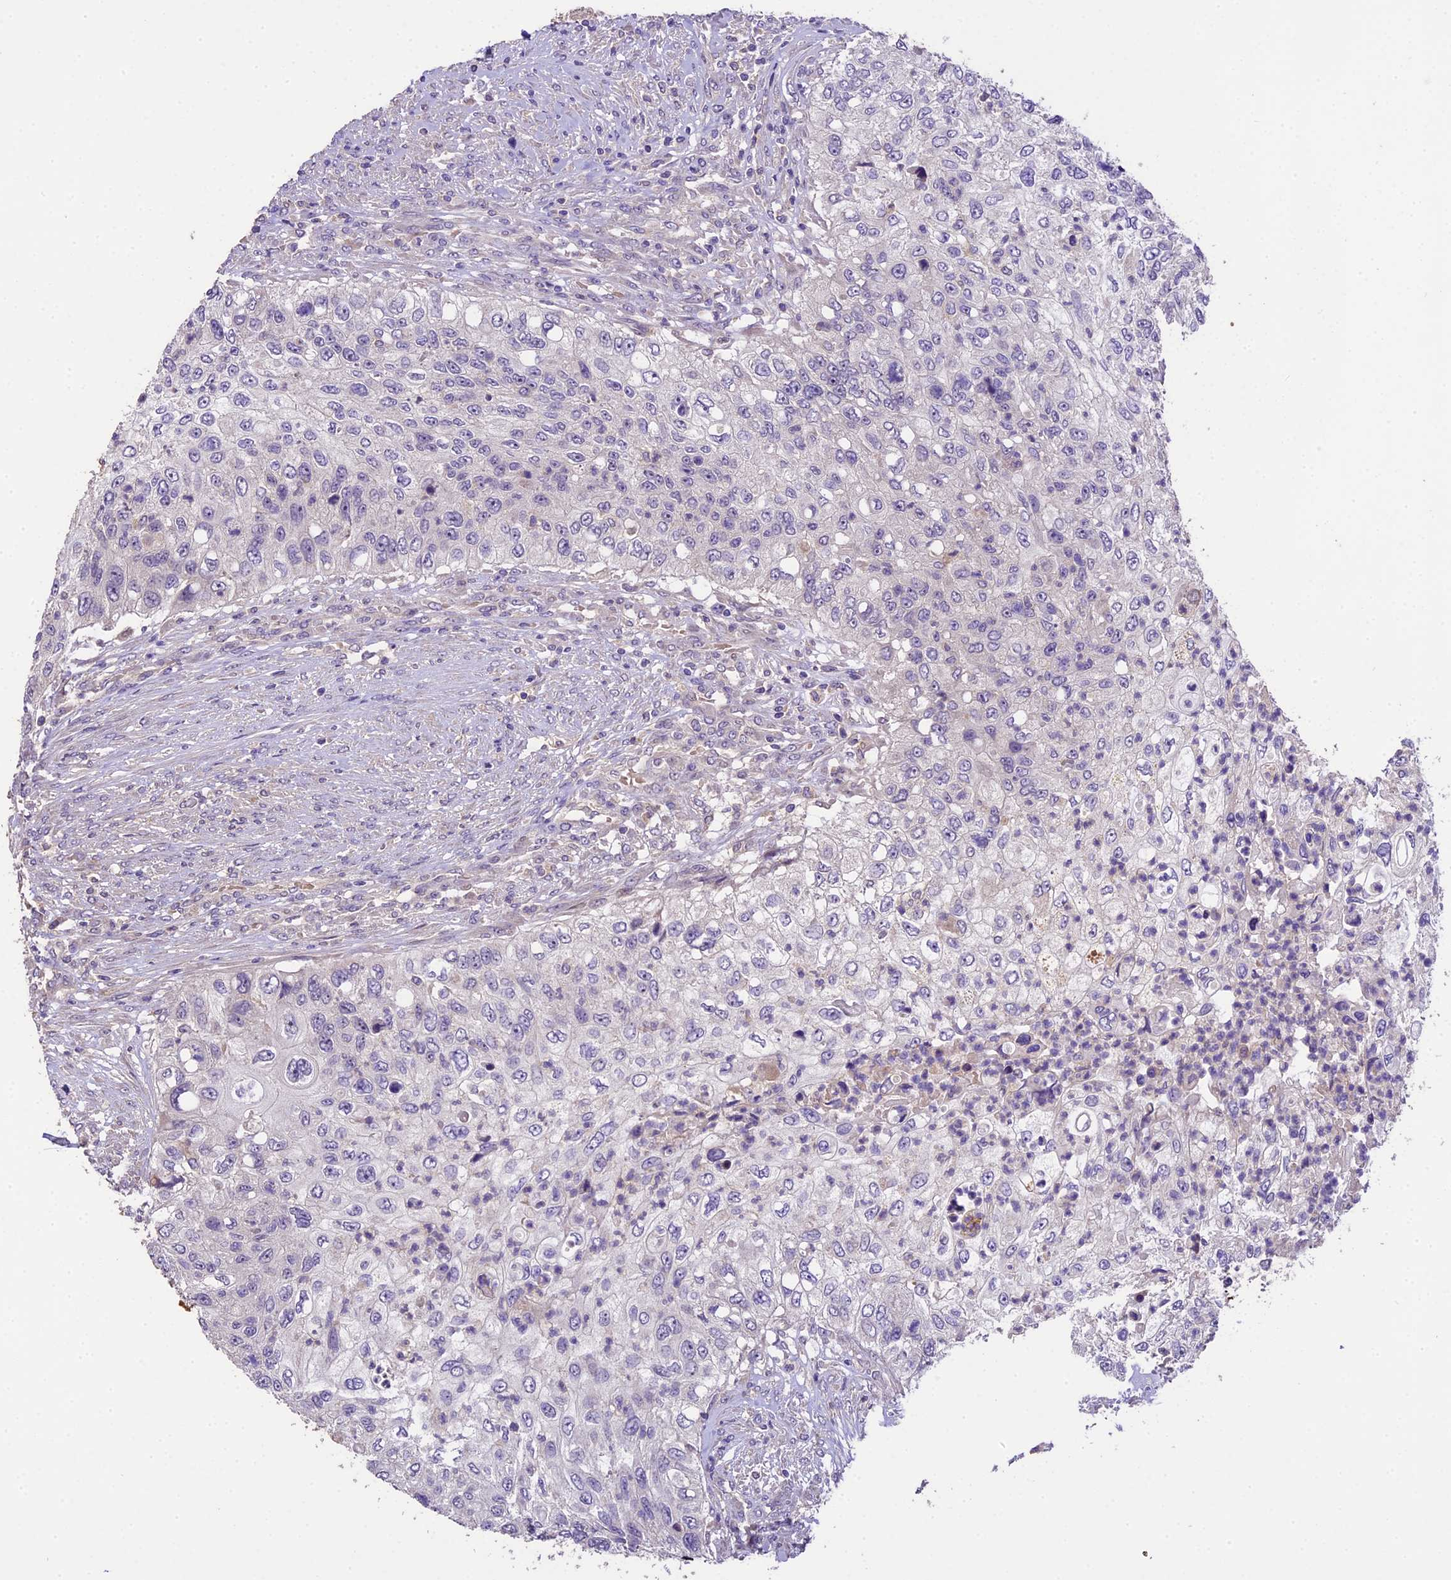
{"staining": {"intensity": "negative", "quantity": "none", "location": "none"}, "tissue": "urothelial cancer", "cell_type": "Tumor cells", "image_type": "cancer", "snomed": [{"axis": "morphology", "description": "Urothelial carcinoma, High grade"}, {"axis": "topography", "description": "Urinary bladder"}], "caption": "Immunohistochemical staining of human high-grade urothelial carcinoma shows no significant staining in tumor cells. The staining is performed using DAB (3,3'-diaminobenzidine) brown chromogen with nuclei counter-stained in using hematoxylin.", "gene": "DGKH", "patient": {"sex": "female", "age": 60}}